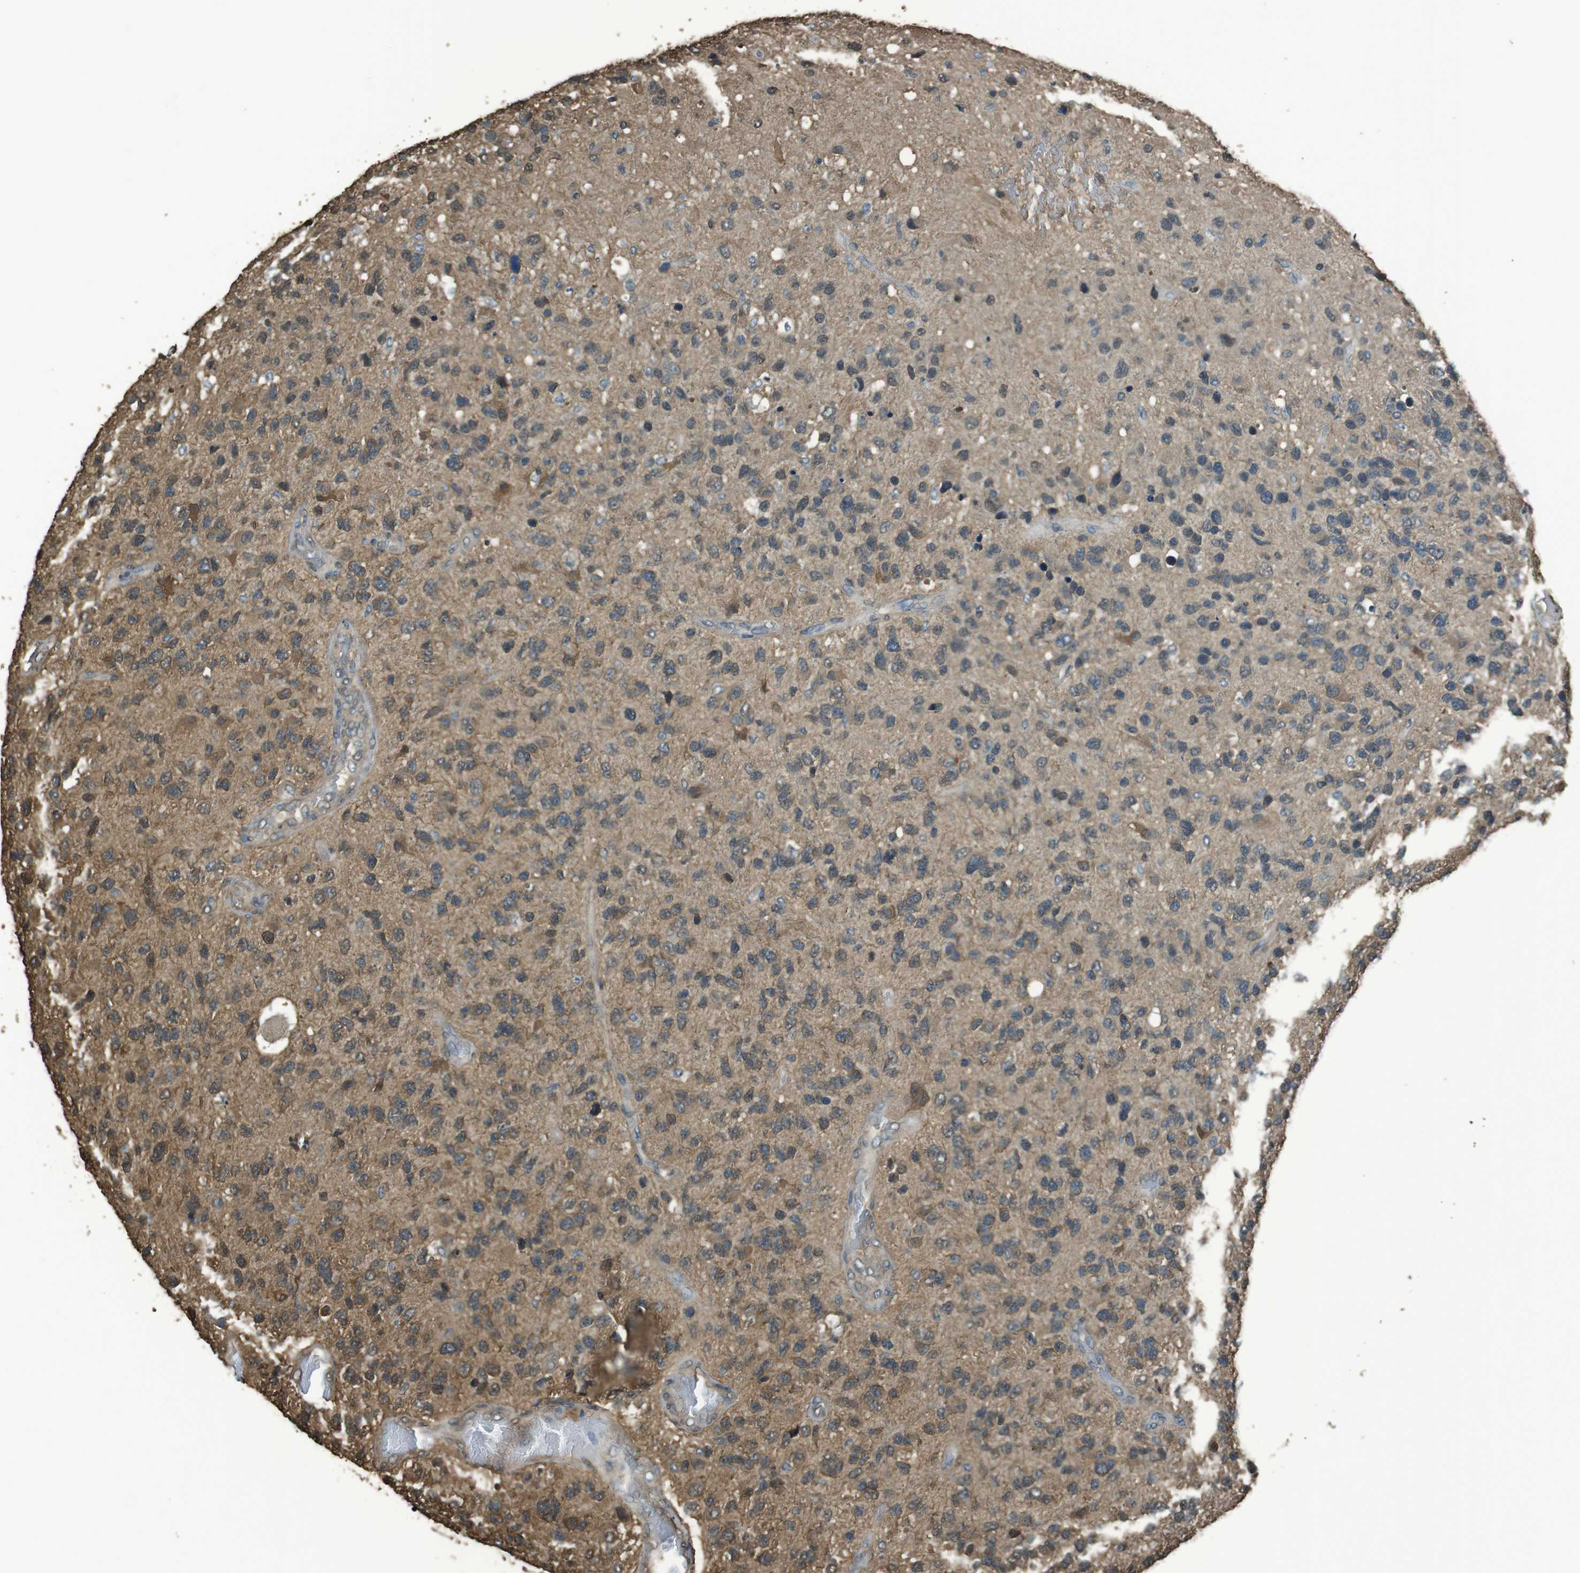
{"staining": {"intensity": "moderate", "quantity": "<25%", "location": "cytoplasmic/membranous,nuclear"}, "tissue": "glioma", "cell_type": "Tumor cells", "image_type": "cancer", "snomed": [{"axis": "morphology", "description": "Glioma, malignant, High grade"}, {"axis": "topography", "description": "Brain"}], "caption": "This is a photomicrograph of IHC staining of glioma, which shows moderate expression in the cytoplasmic/membranous and nuclear of tumor cells.", "gene": "TWSG1", "patient": {"sex": "female", "age": 58}}